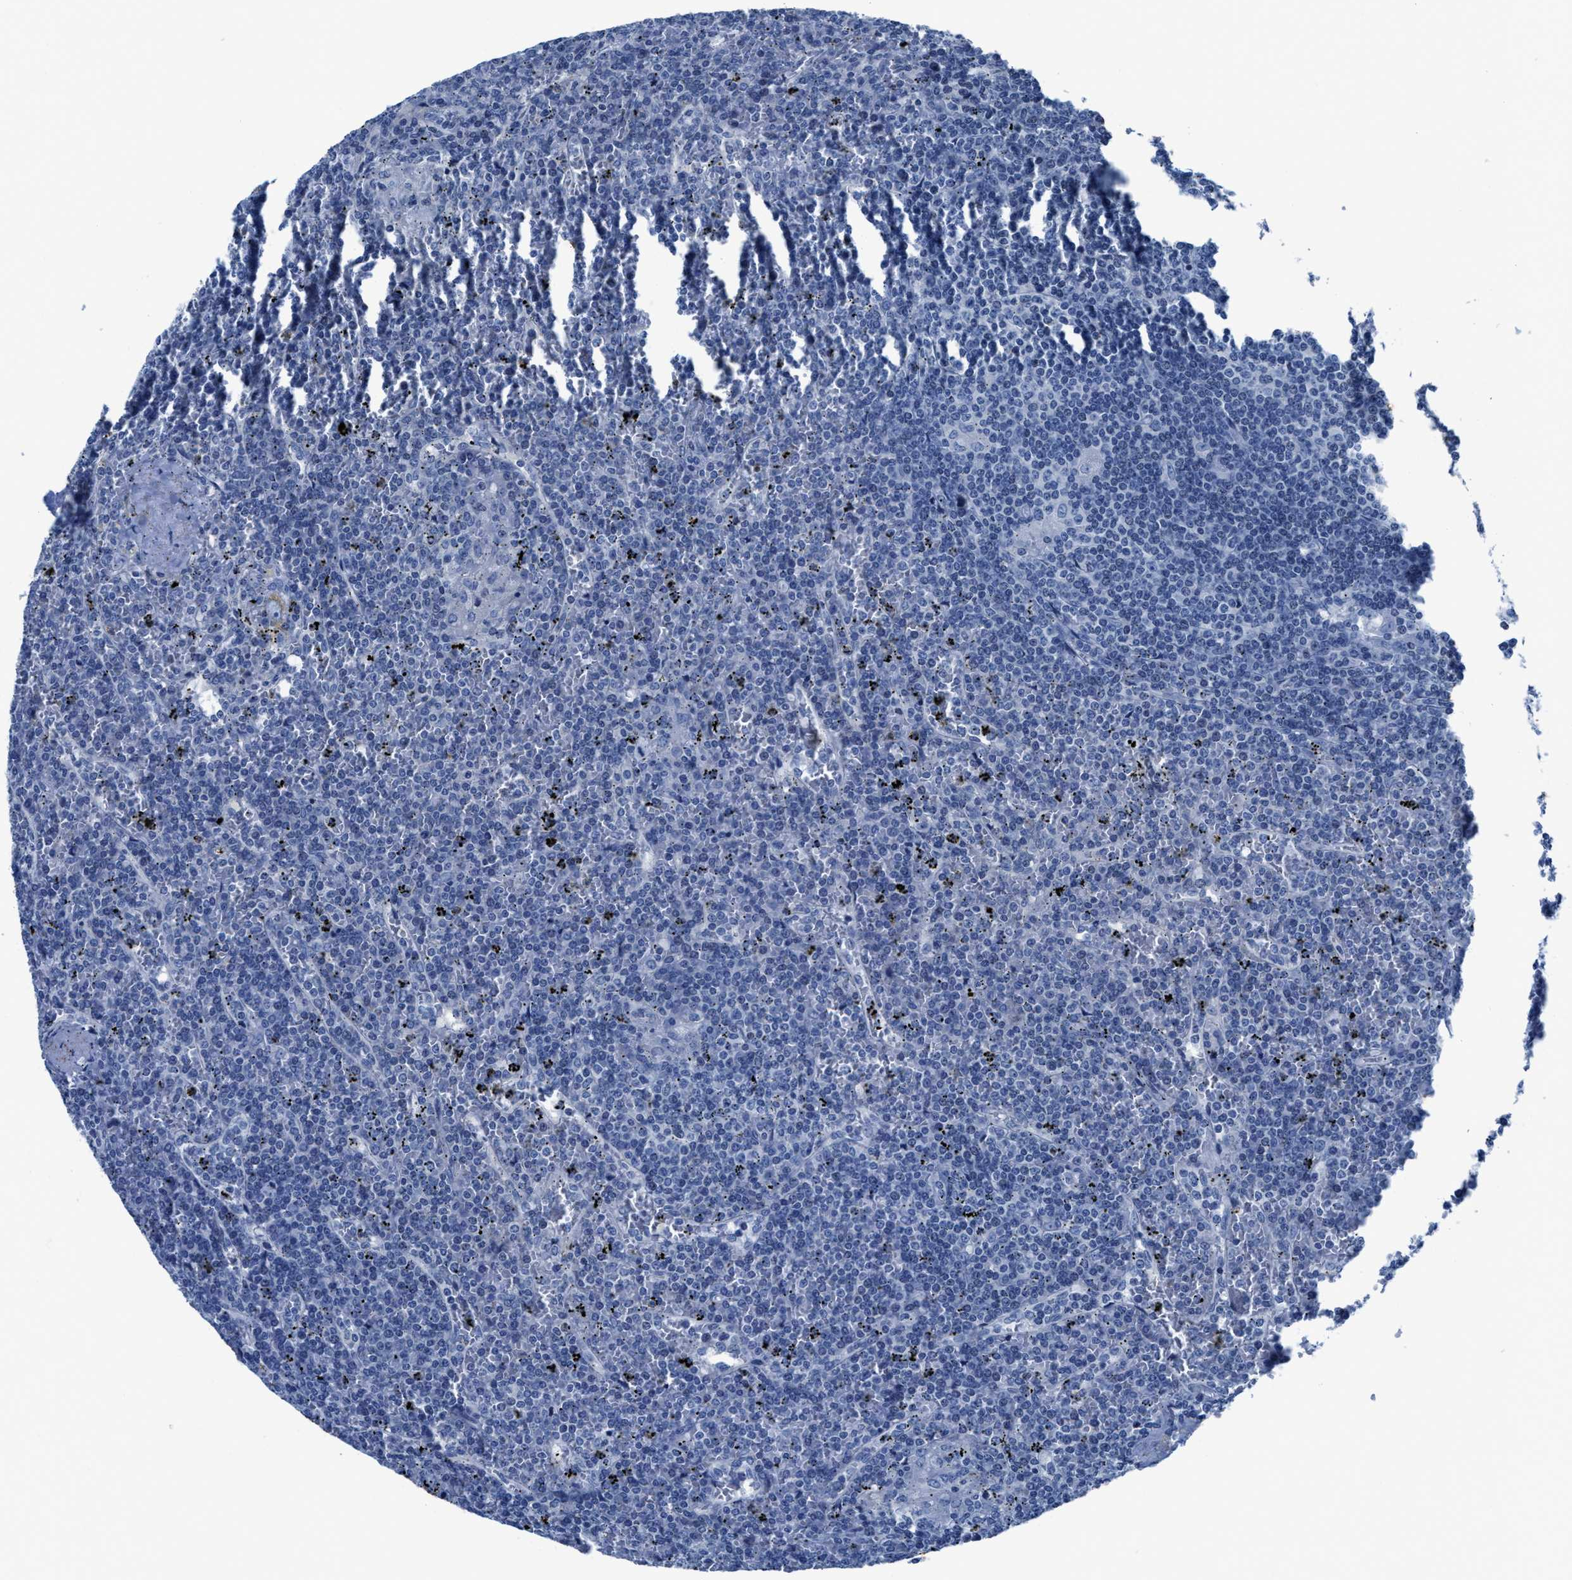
{"staining": {"intensity": "negative", "quantity": "none", "location": "none"}, "tissue": "lymphoma", "cell_type": "Tumor cells", "image_type": "cancer", "snomed": [{"axis": "morphology", "description": "Malignant lymphoma, non-Hodgkin's type, Low grade"}, {"axis": "topography", "description": "Spleen"}], "caption": "Immunohistochemical staining of human lymphoma displays no significant staining in tumor cells.", "gene": "ASZ1", "patient": {"sex": "female", "age": 19}}